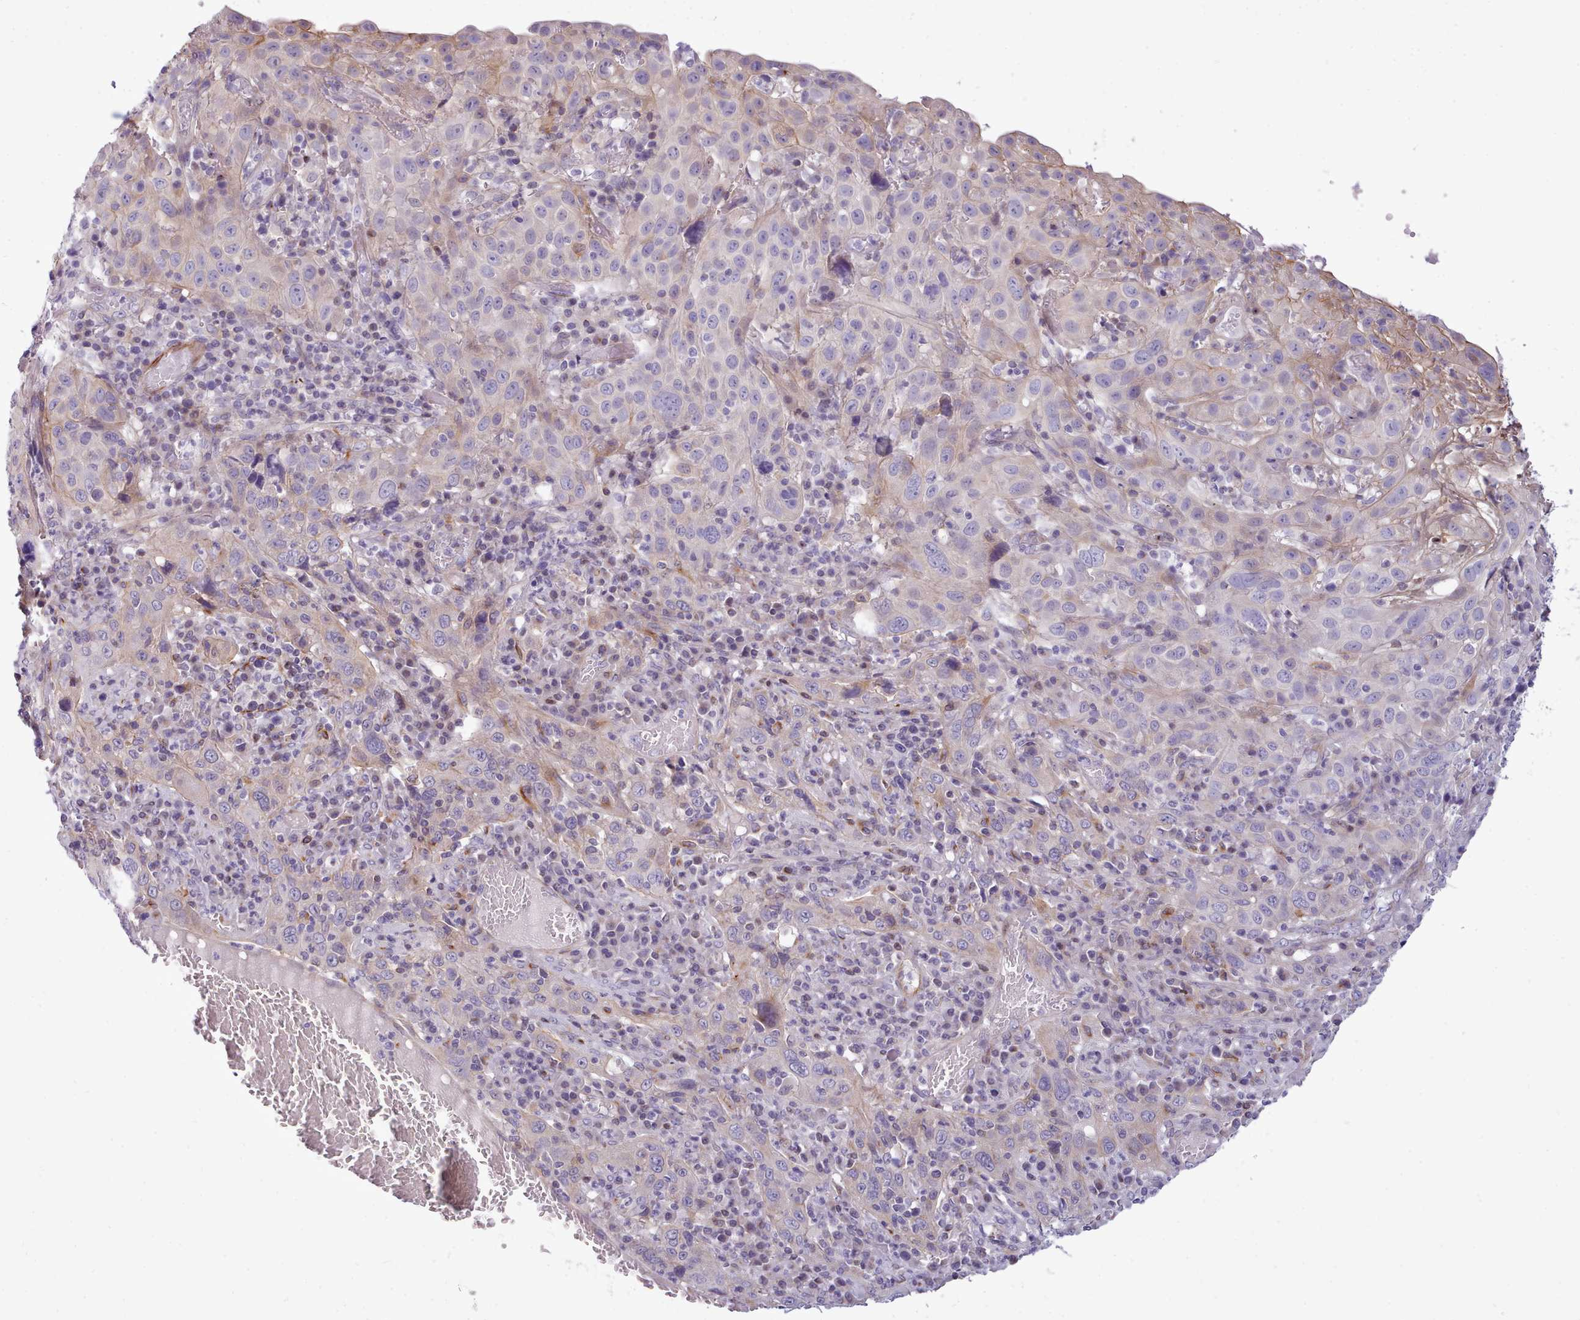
{"staining": {"intensity": "moderate", "quantity": "<25%", "location": "cytoplasmic/membranous"}, "tissue": "cervical cancer", "cell_type": "Tumor cells", "image_type": "cancer", "snomed": [{"axis": "morphology", "description": "Squamous cell carcinoma, NOS"}, {"axis": "topography", "description": "Cervix"}], "caption": "Squamous cell carcinoma (cervical) stained with a brown dye displays moderate cytoplasmic/membranous positive staining in about <25% of tumor cells.", "gene": "CYP2A13", "patient": {"sex": "female", "age": 46}}